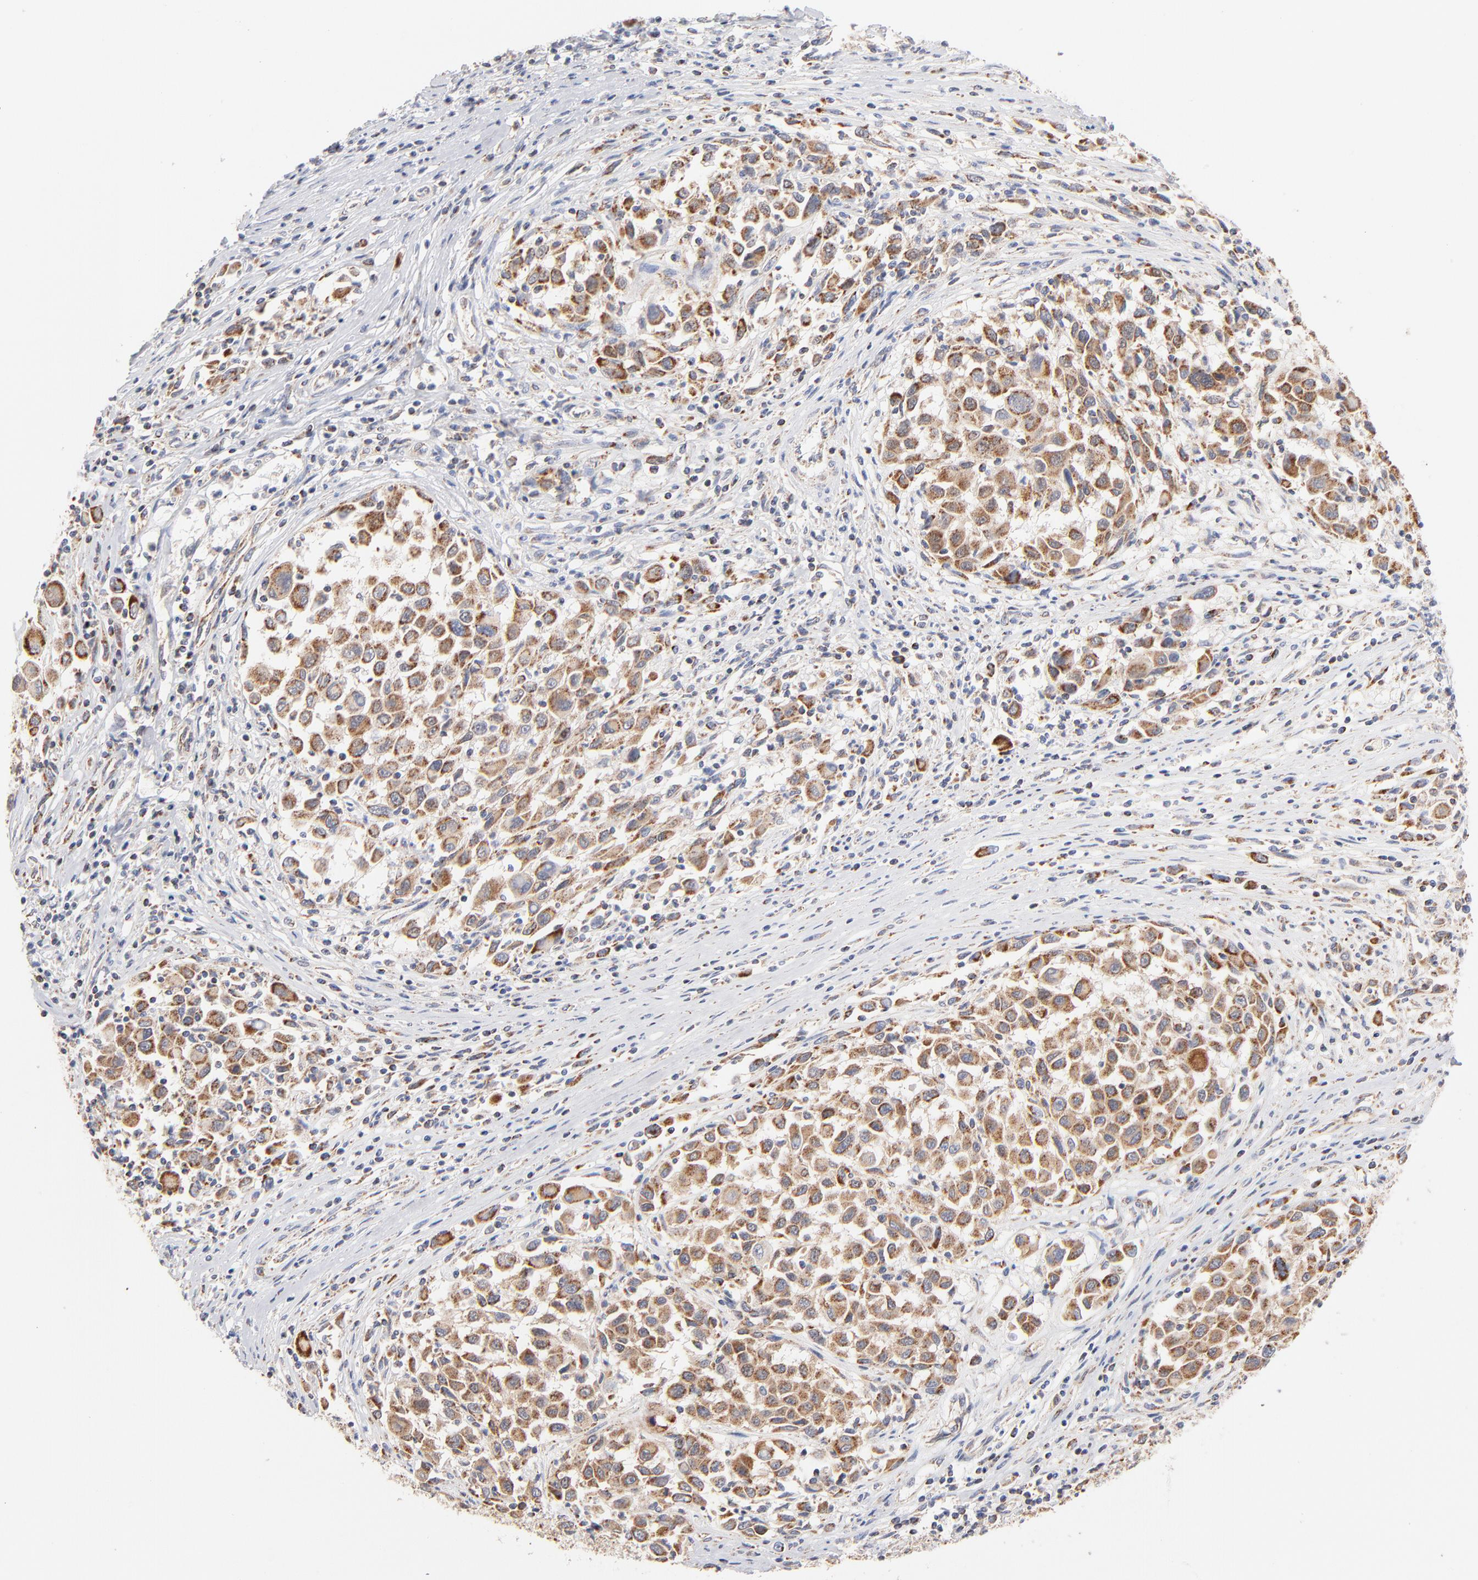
{"staining": {"intensity": "moderate", "quantity": ">75%", "location": "cytoplasmic/membranous"}, "tissue": "melanoma", "cell_type": "Tumor cells", "image_type": "cancer", "snomed": [{"axis": "morphology", "description": "Malignant melanoma, Metastatic site"}, {"axis": "topography", "description": "Lymph node"}], "caption": "Immunohistochemistry (DAB (3,3'-diaminobenzidine)) staining of human malignant melanoma (metastatic site) displays moderate cytoplasmic/membranous protein staining in approximately >75% of tumor cells.", "gene": "MRPL58", "patient": {"sex": "male", "age": 61}}